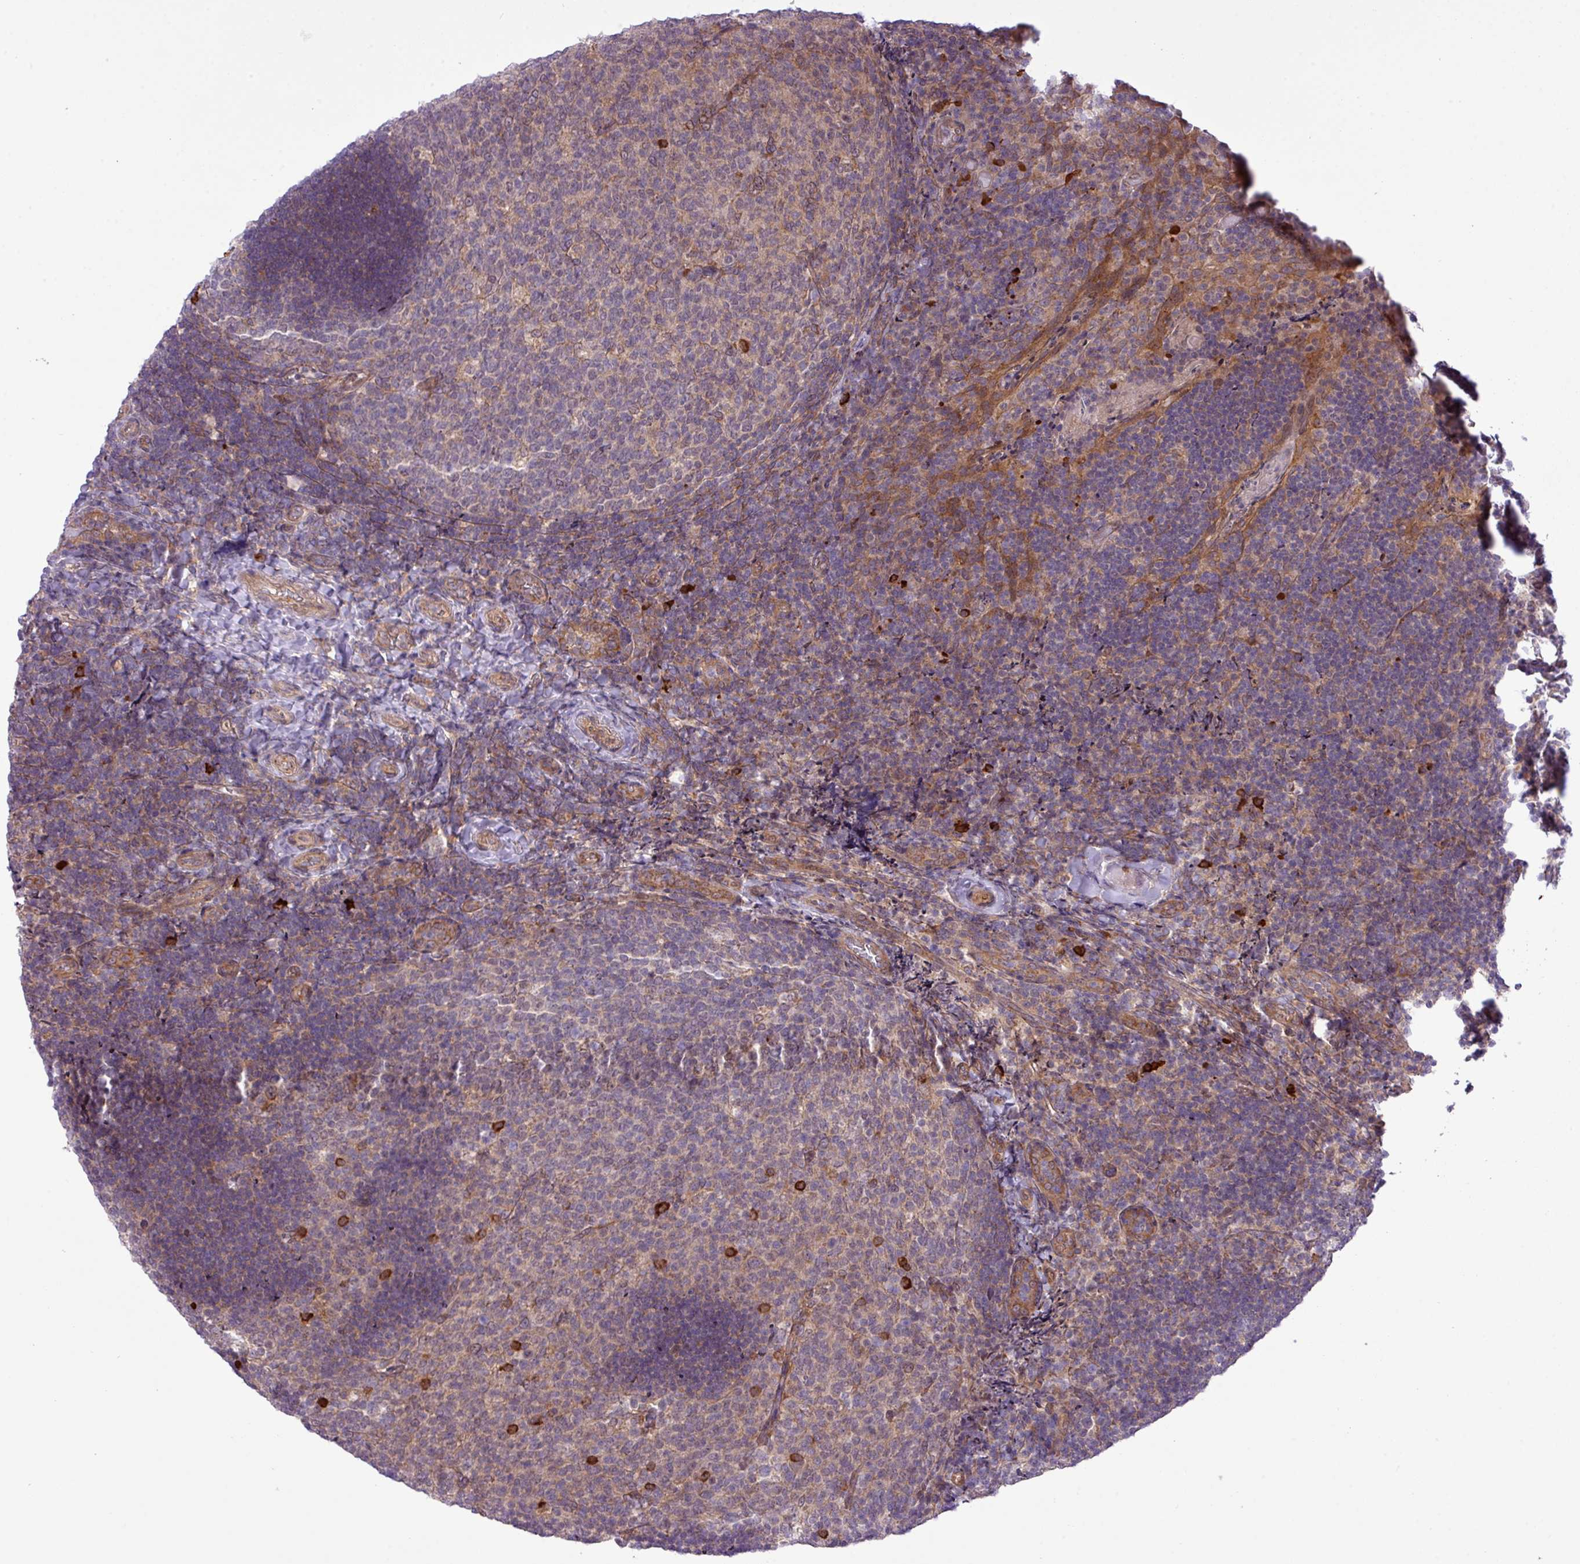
{"staining": {"intensity": "strong", "quantity": "<25%", "location": "cytoplasmic/membranous"}, "tissue": "tonsil", "cell_type": "Germinal center cells", "image_type": "normal", "snomed": [{"axis": "morphology", "description": "Normal tissue, NOS"}, {"axis": "topography", "description": "Tonsil"}], "caption": "Immunohistochemical staining of benign tonsil displays medium levels of strong cytoplasmic/membranous staining in about <25% of germinal center cells.", "gene": "FAM222B", "patient": {"sex": "female", "age": 10}}